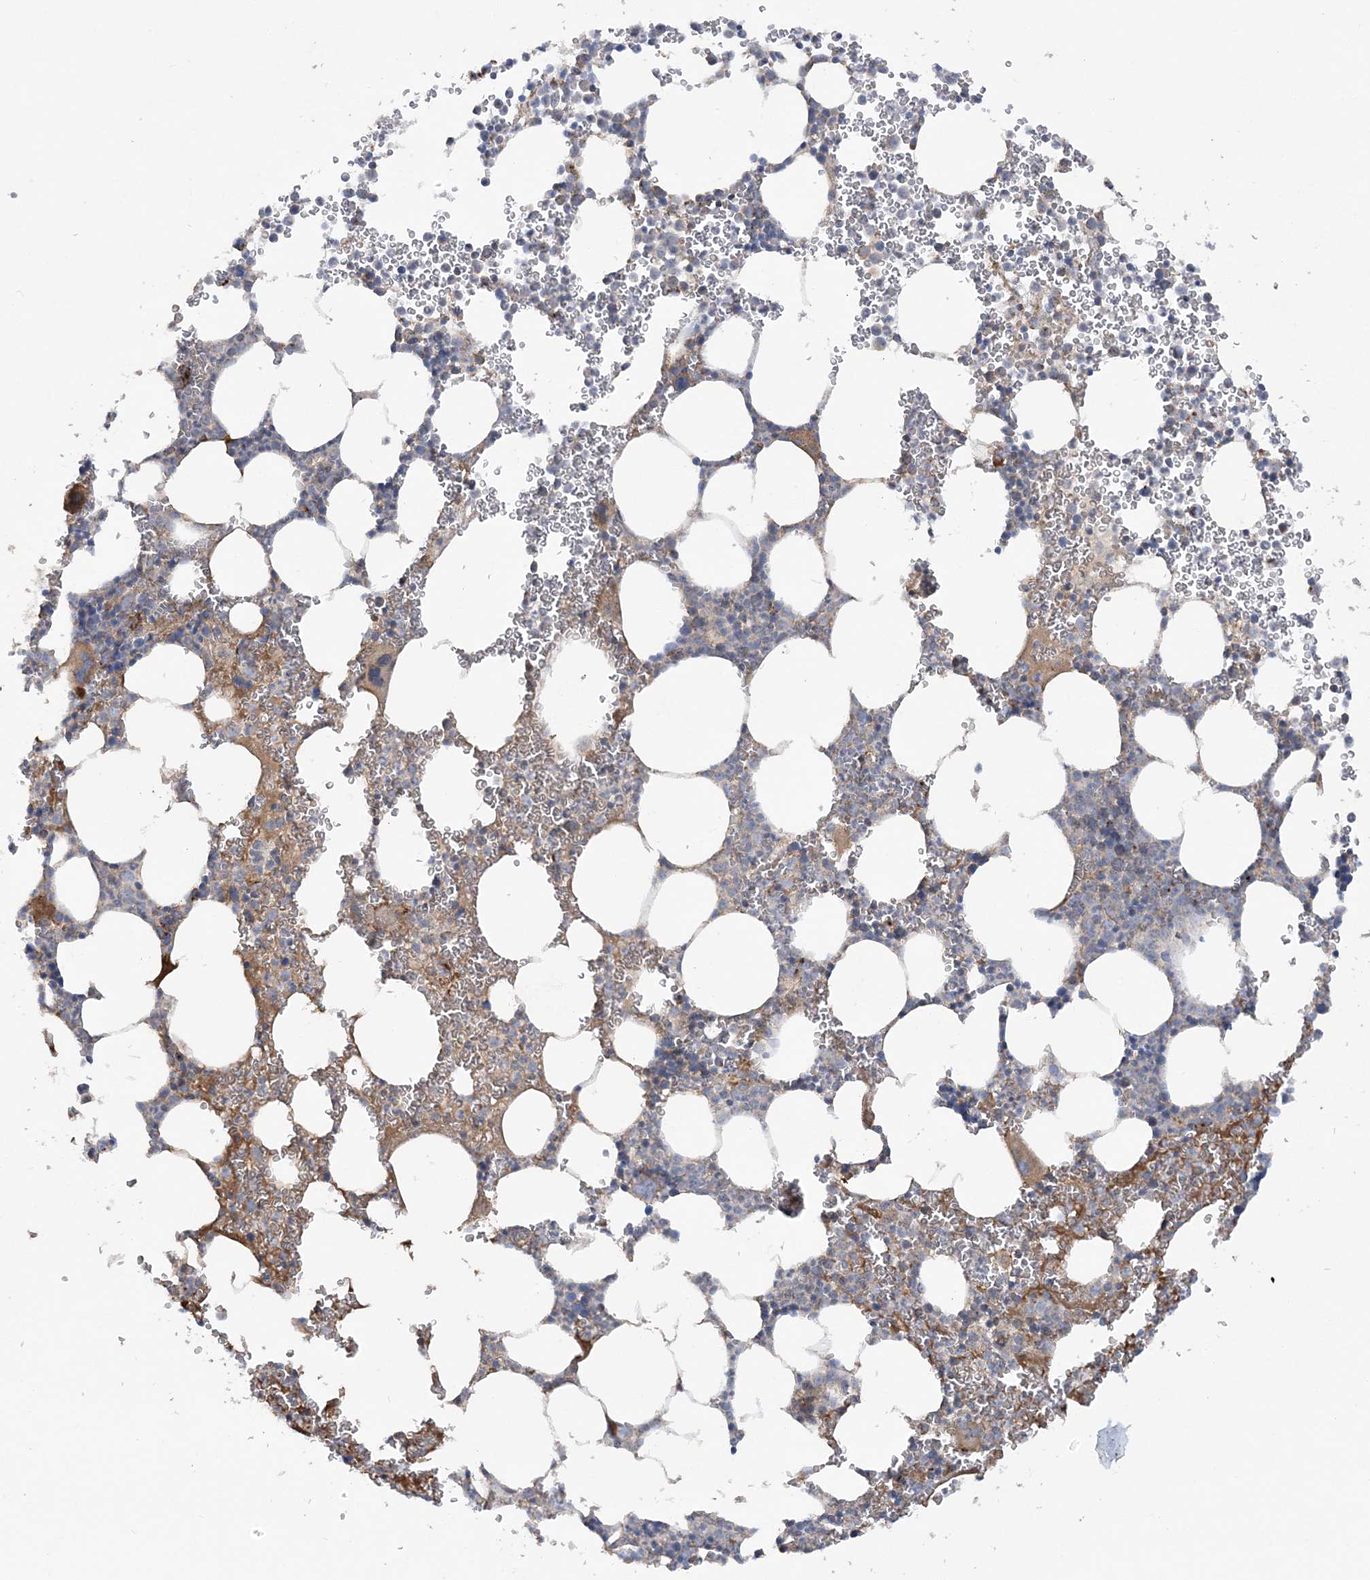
{"staining": {"intensity": "moderate", "quantity": "<25%", "location": "cytoplasmic/membranous"}, "tissue": "bone marrow", "cell_type": "Hematopoietic cells", "image_type": "normal", "snomed": [{"axis": "morphology", "description": "Normal tissue, NOS"}, {"axis": "topography", "description": "Bone marrow"}], "caption": "Hematopoietic cells demonstrate low levels of moderate cytoplasmic/membranous staining in about <25% of cells in benign bone marrow. Using DAB (brown) and hematoxylin (blue) stains, captured at high magnification using brightfield microscopy.", "gene": "SCLT1", "patient": {"sex": "female", "age": 78}}